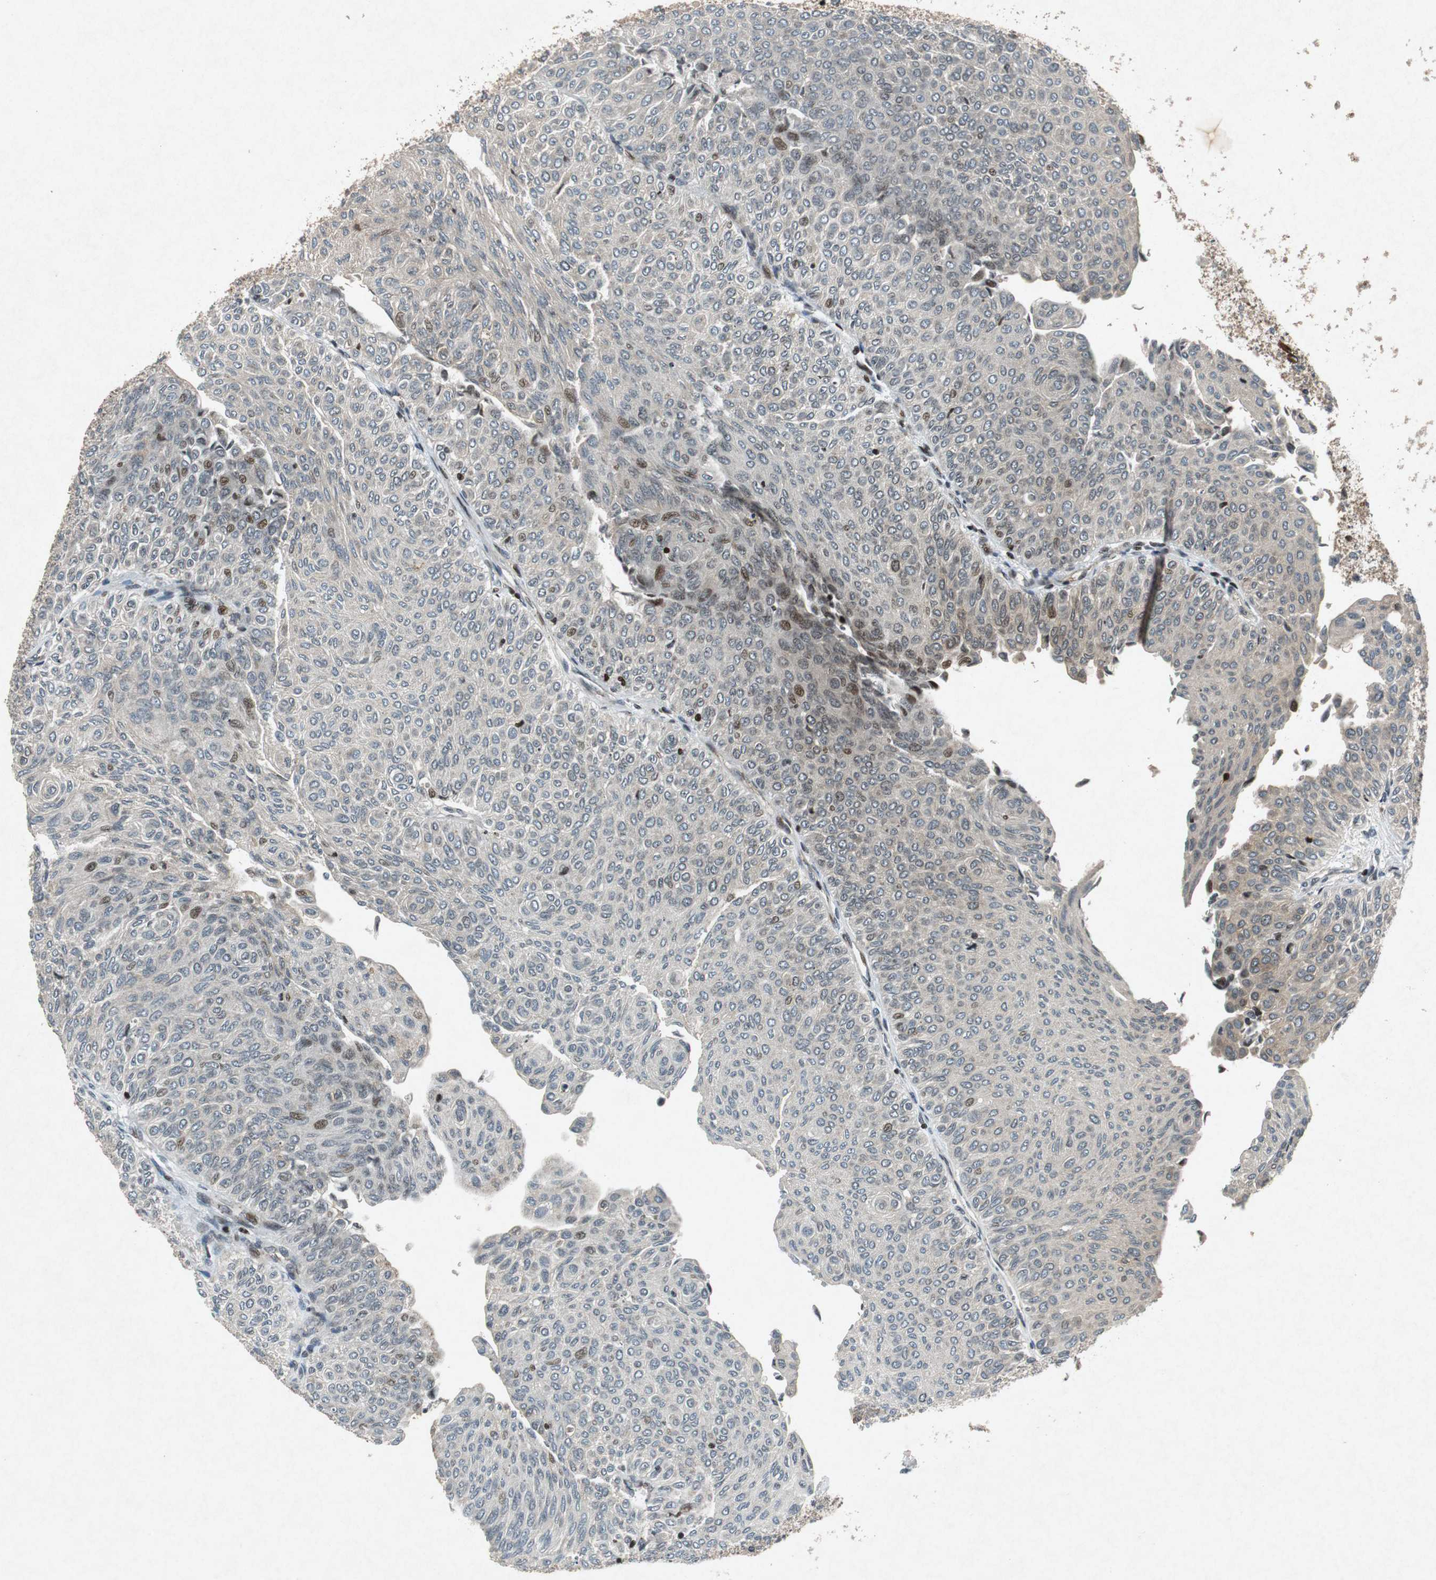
{"staining": {"intensity": "strong", "quantity": ">75%", "location": "cytoplasmic/membranous"}, "tissue": "urothelial cancer", "cell_type": "Tumor cells", "image_type": "cancer", "snomed": [{"axis": "morphology", "description": "Urothelial carcinoma, Low grade"}, {"axis": "topography", "description": "Urinary bladder"}], "caption": "Immunohistochemistry (IHC) image of human urothelial cancer stained for a protein (brown), which shows high levels of strong cytoplasmic/membranous expression in about >75% of tumor cells.", "gene": "TUBA4A", "patient": {"sex": "male", "age": 78}}